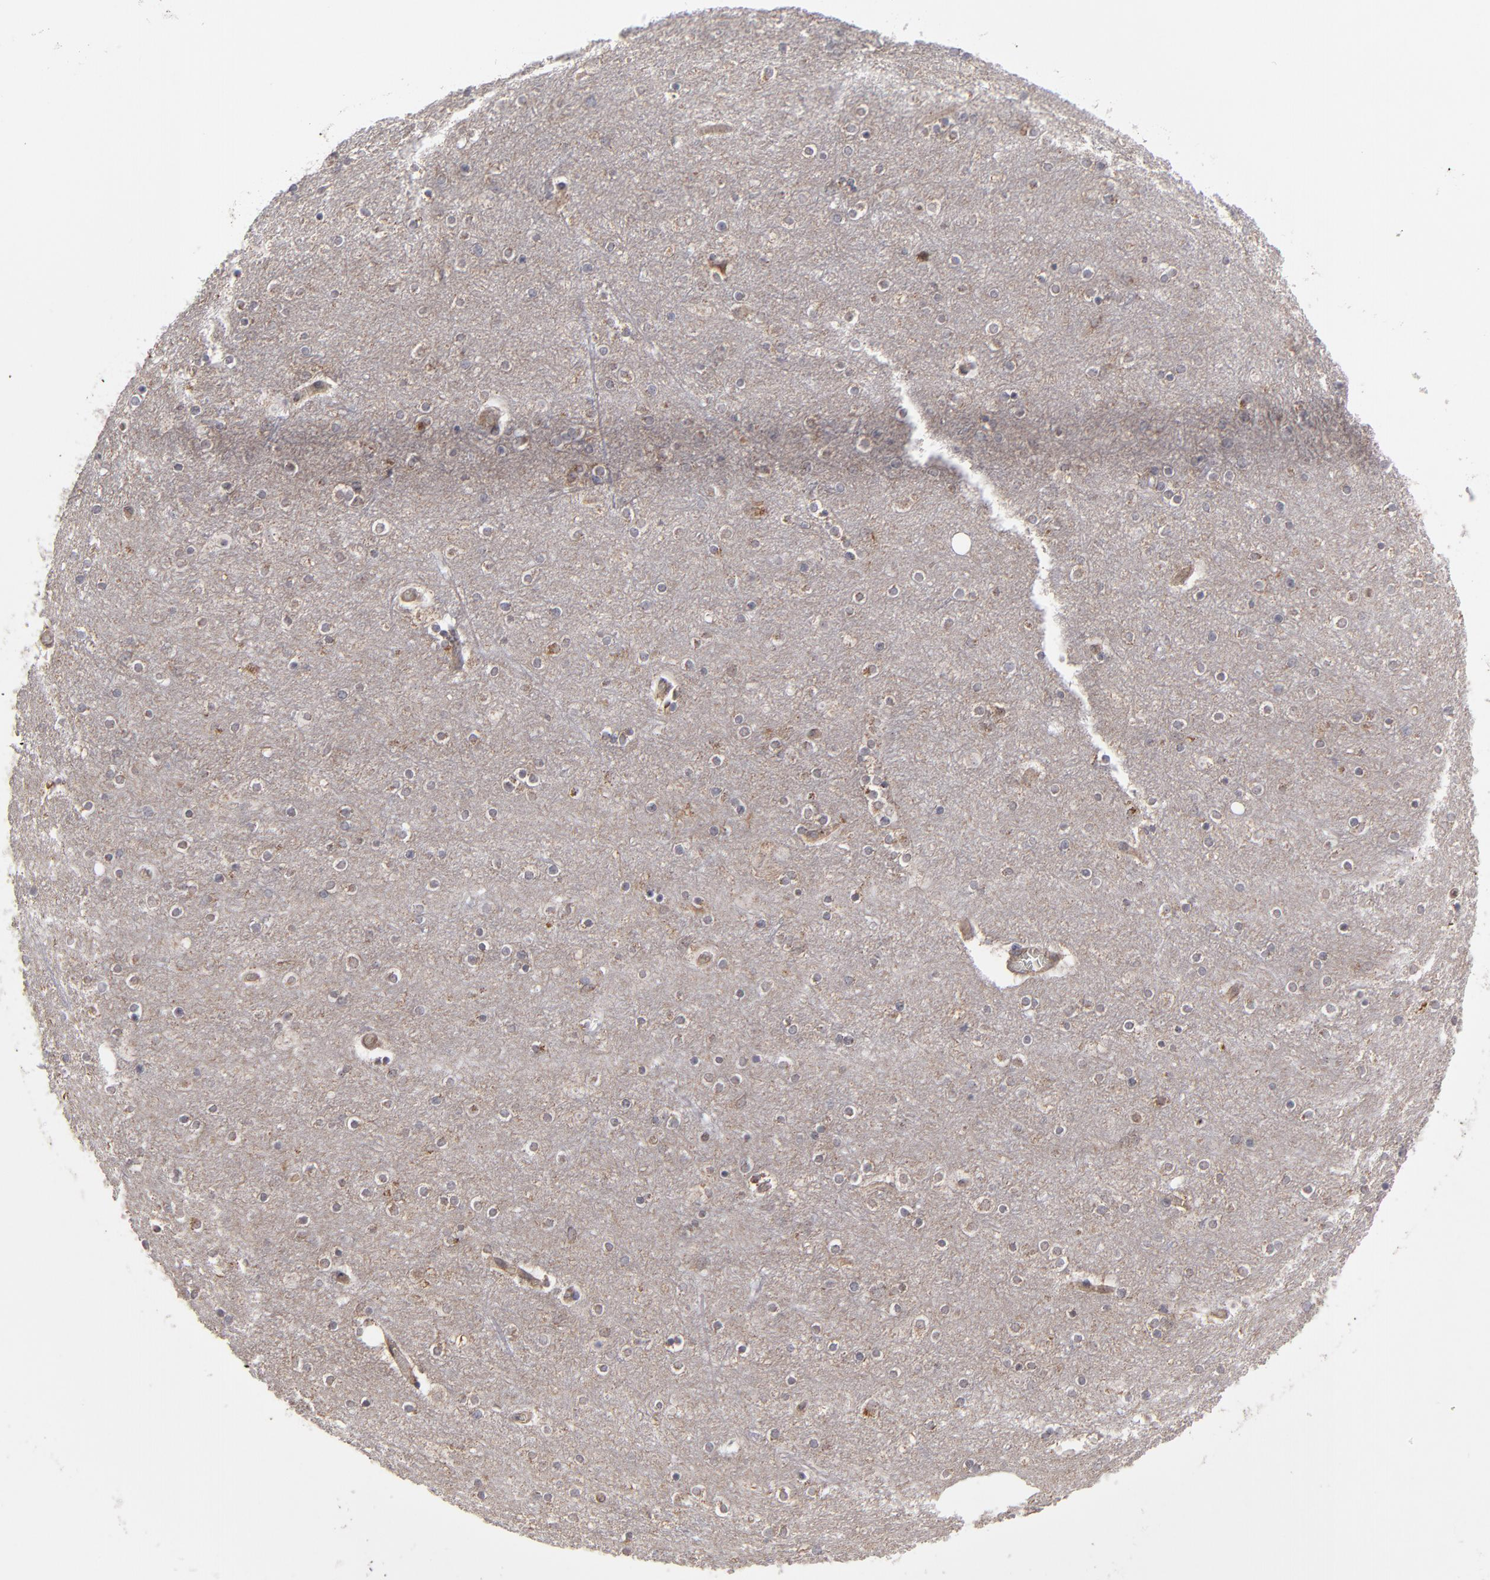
{"staining": {"intensity": "weak", "quantity": "25%-75%", "location": "cytoplasmic/membranous"}, "tissue": "cerebral cortex", "cell_type": "Endothelial cells", "image_type": "normal", "snomed": [{"axis": "morphology", "description": "Normal tissue, NOS"}, {"axis": "topography", "description": "Cerebral cortex"}], "caption": "Cerebral cortex stained with DAB IHC reveals low levels of weak cytoplasmic/membranous staining in approximately 25%-75% of endothelial cells. (DAB (3,3'-diaminobenzidine) IHC, brown staining for protein, blue staining for nuclei).", "gene": "GLCCI1", "patient": {"sex": "female", "age": 54}}